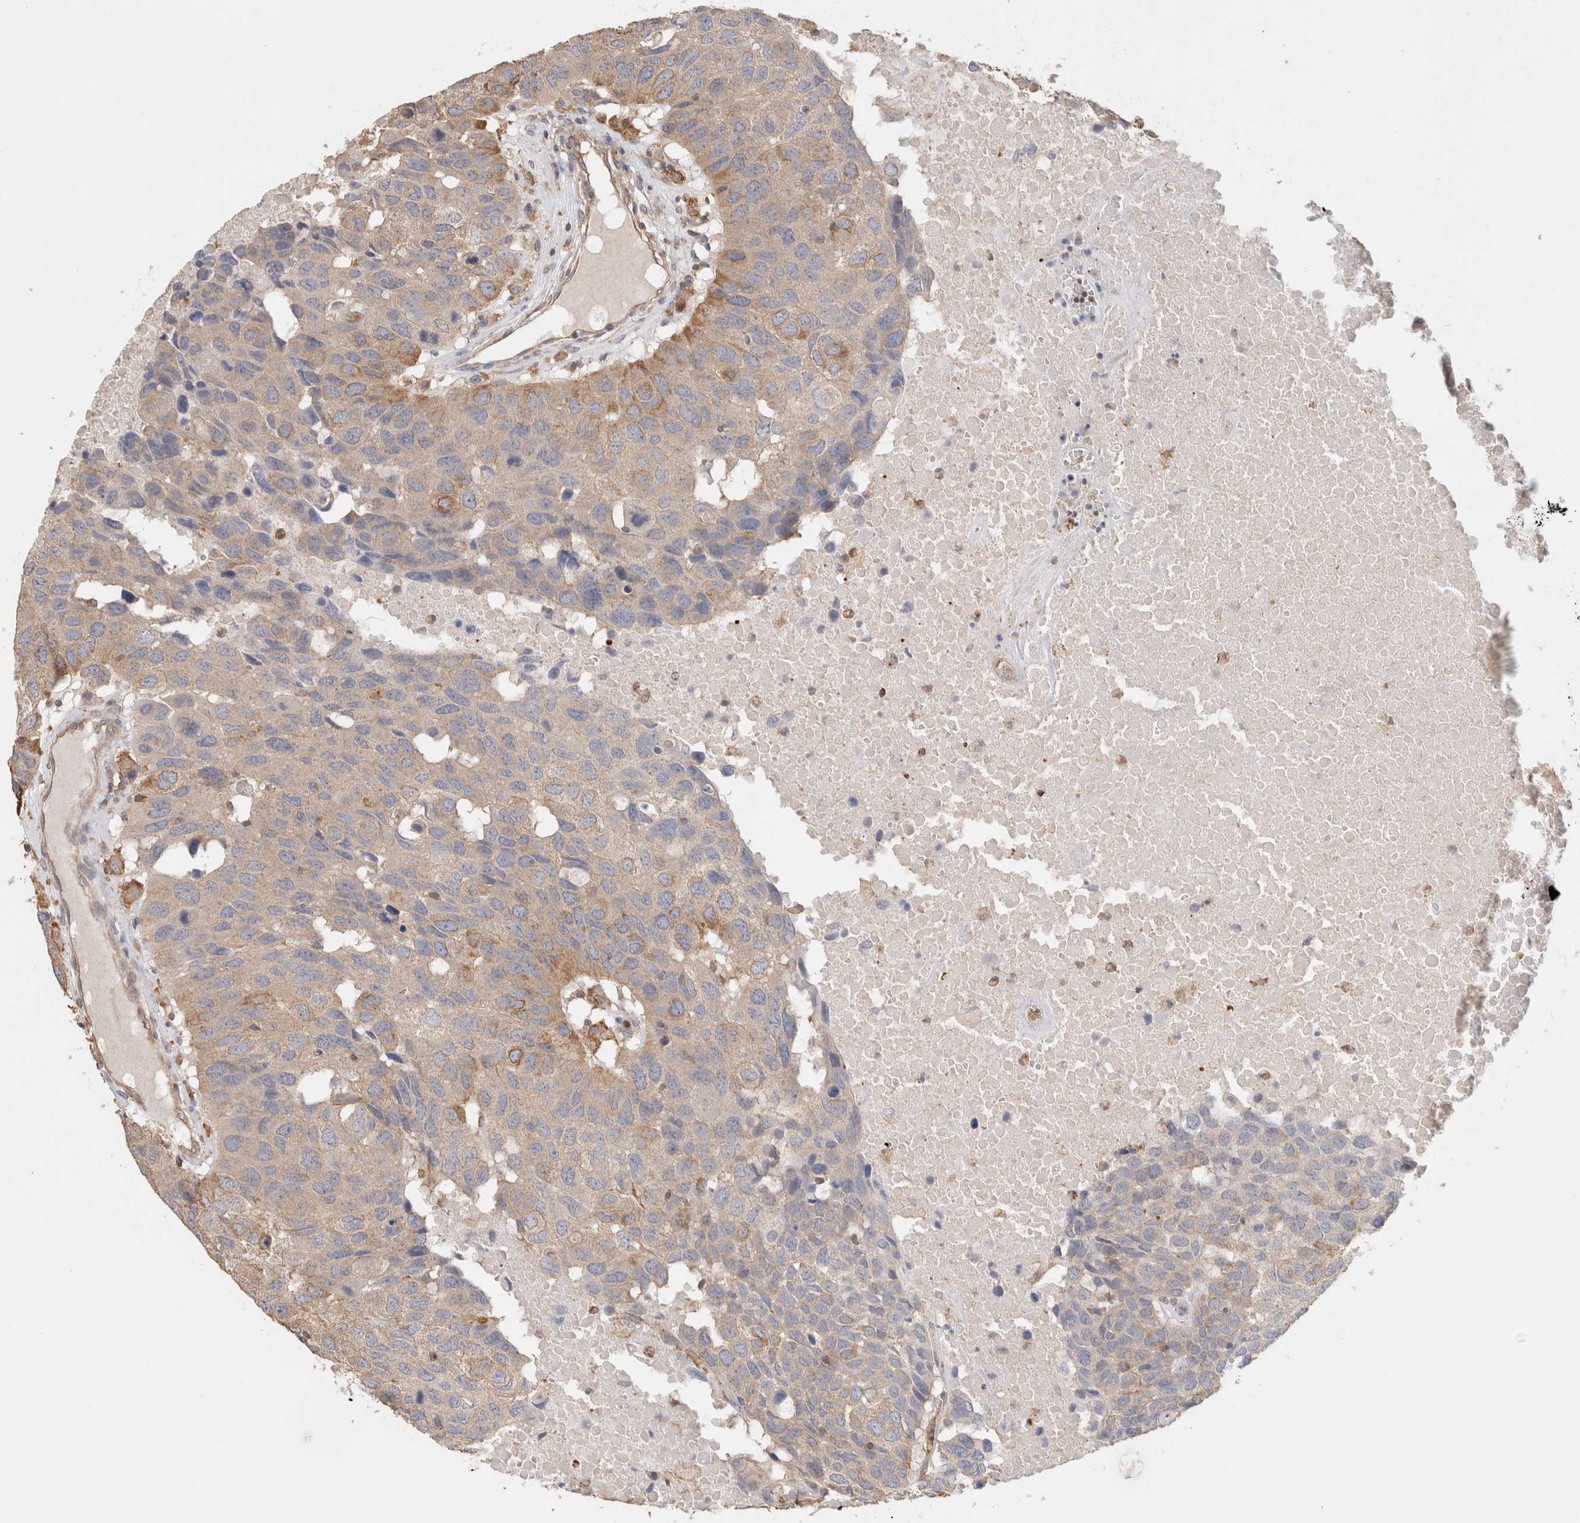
{"staining": {"intensity": "moderate", "quantity": "<25%", "location": "cytoplasmic/membranous"}, "tissue": "head and neck cancer", "cell_type": "Tumor cells", "image_type": "cancer", "snomed": [{"axis": "morphology", "description": "Squamous cell carcinoma, NOS"}, {"axis": "topography", "description": "Head-Neck"}], "caption": "A brown stain highlights moderate cytoplasmic/membranous positivity of a protein in head and neck squamous cell carcinoma tumor cells. (brown staining indicates protein expression, while blue staining denotes nuclei).", "gene": "CFAP418", "patient": {"sex": "male", "age": 66}}